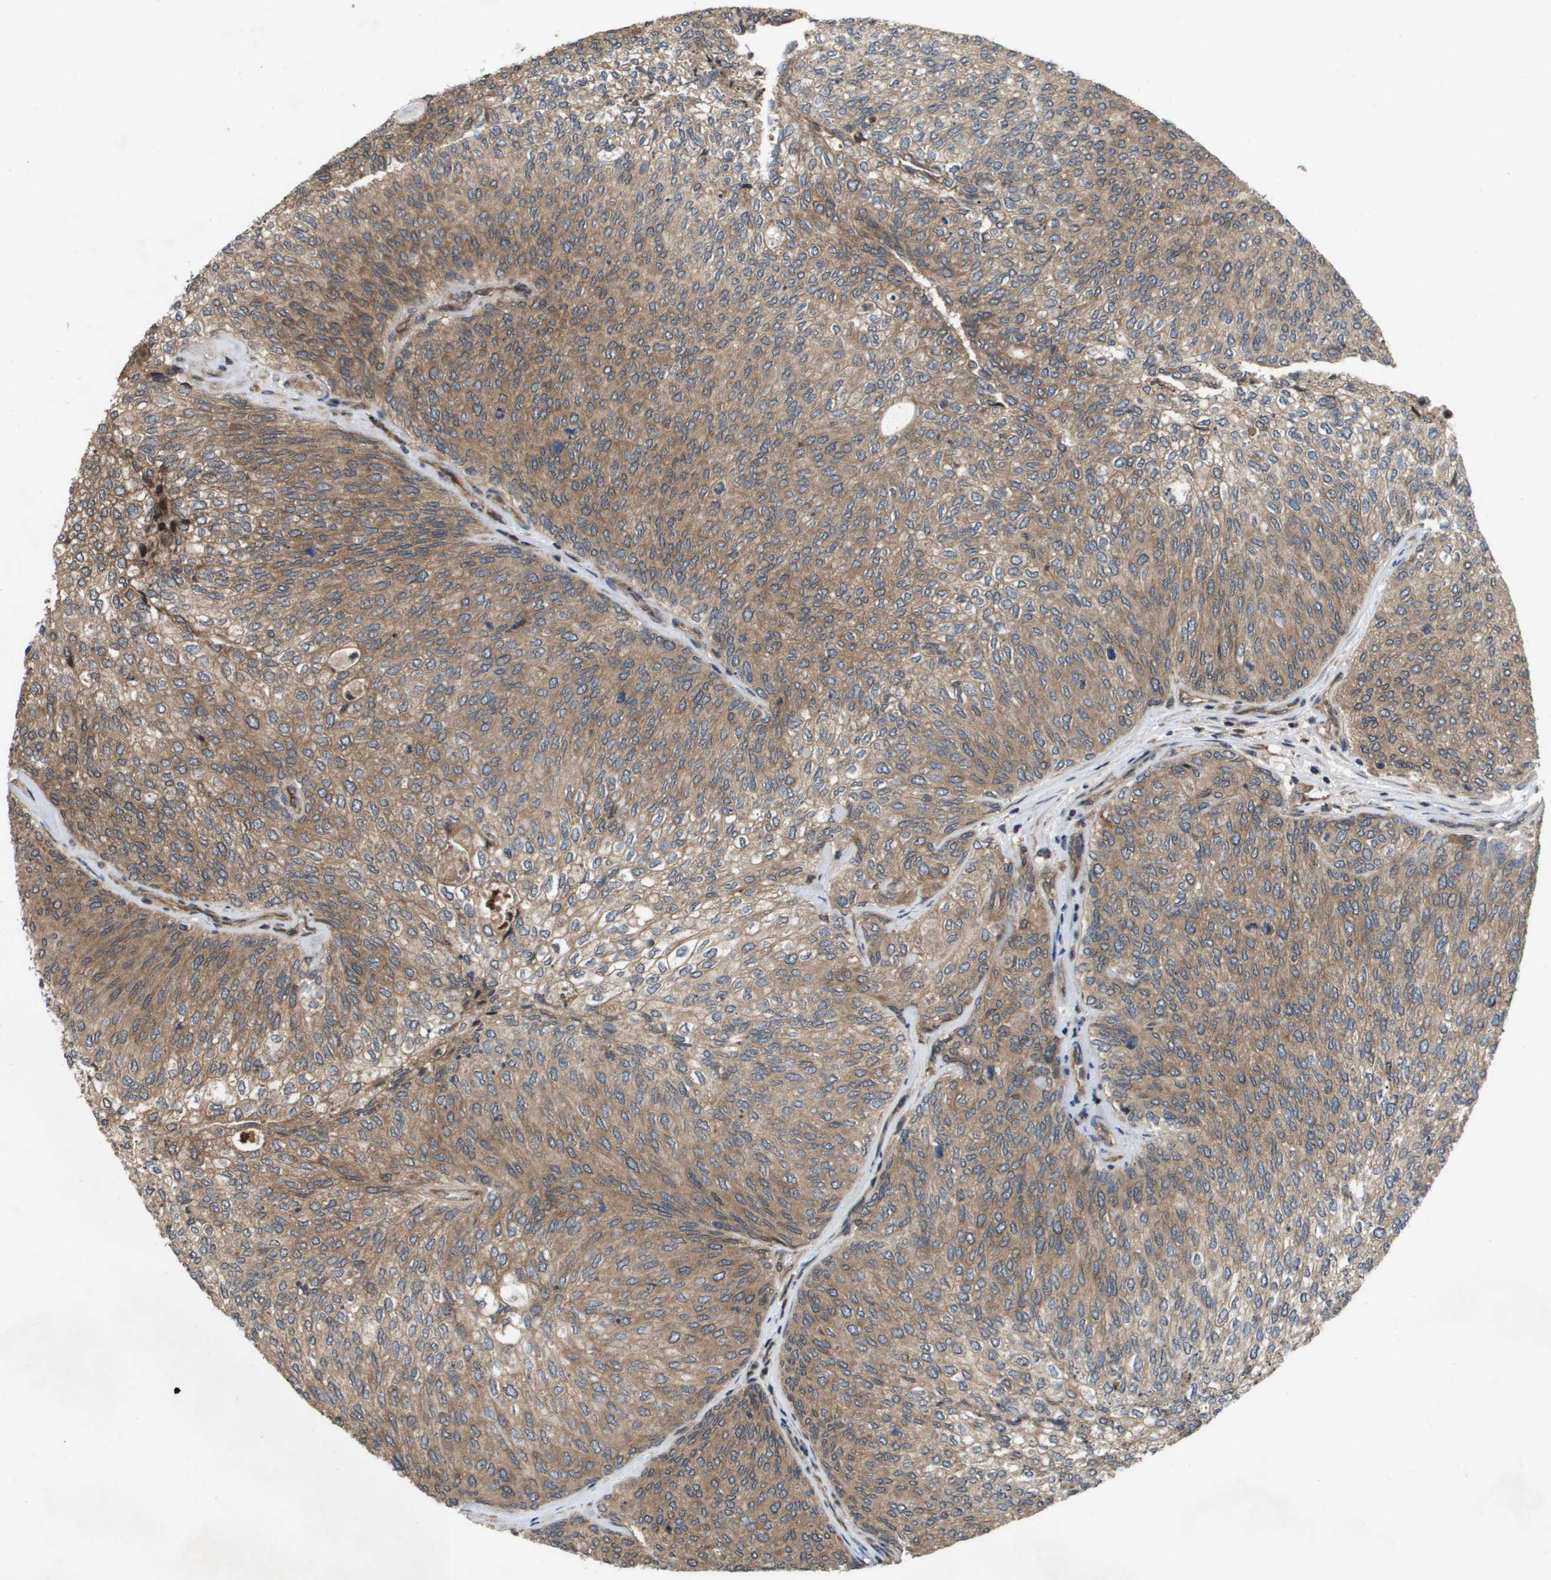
{"staining": {"intensity": "moderate", "quantity": ">75%", "location": "cytoplasmic/membranous"}, "tissue": "urothelial cancer", "cell_type": "Tumor cells", "image_type": "cancer", "snomed": [{"axis": "morphology", "description": "Urothelial carcinoma, Low grade"}, {"axis": "topography", "description": "Urinary bladder"}], "caption": "A micrograph of urothelial cancer stained for a protein exhibits moderate cytoplasmic/membranous brown staining in tumor cells. The protein of interest is stained brown, and the nuclei are stained in blue (DAB (3,3'-diaminobenzidine) IHC with brightfield microscopy, high magnification).", "gene": "SPTLC1", "patient": {"sex": "female", "age": 79}}